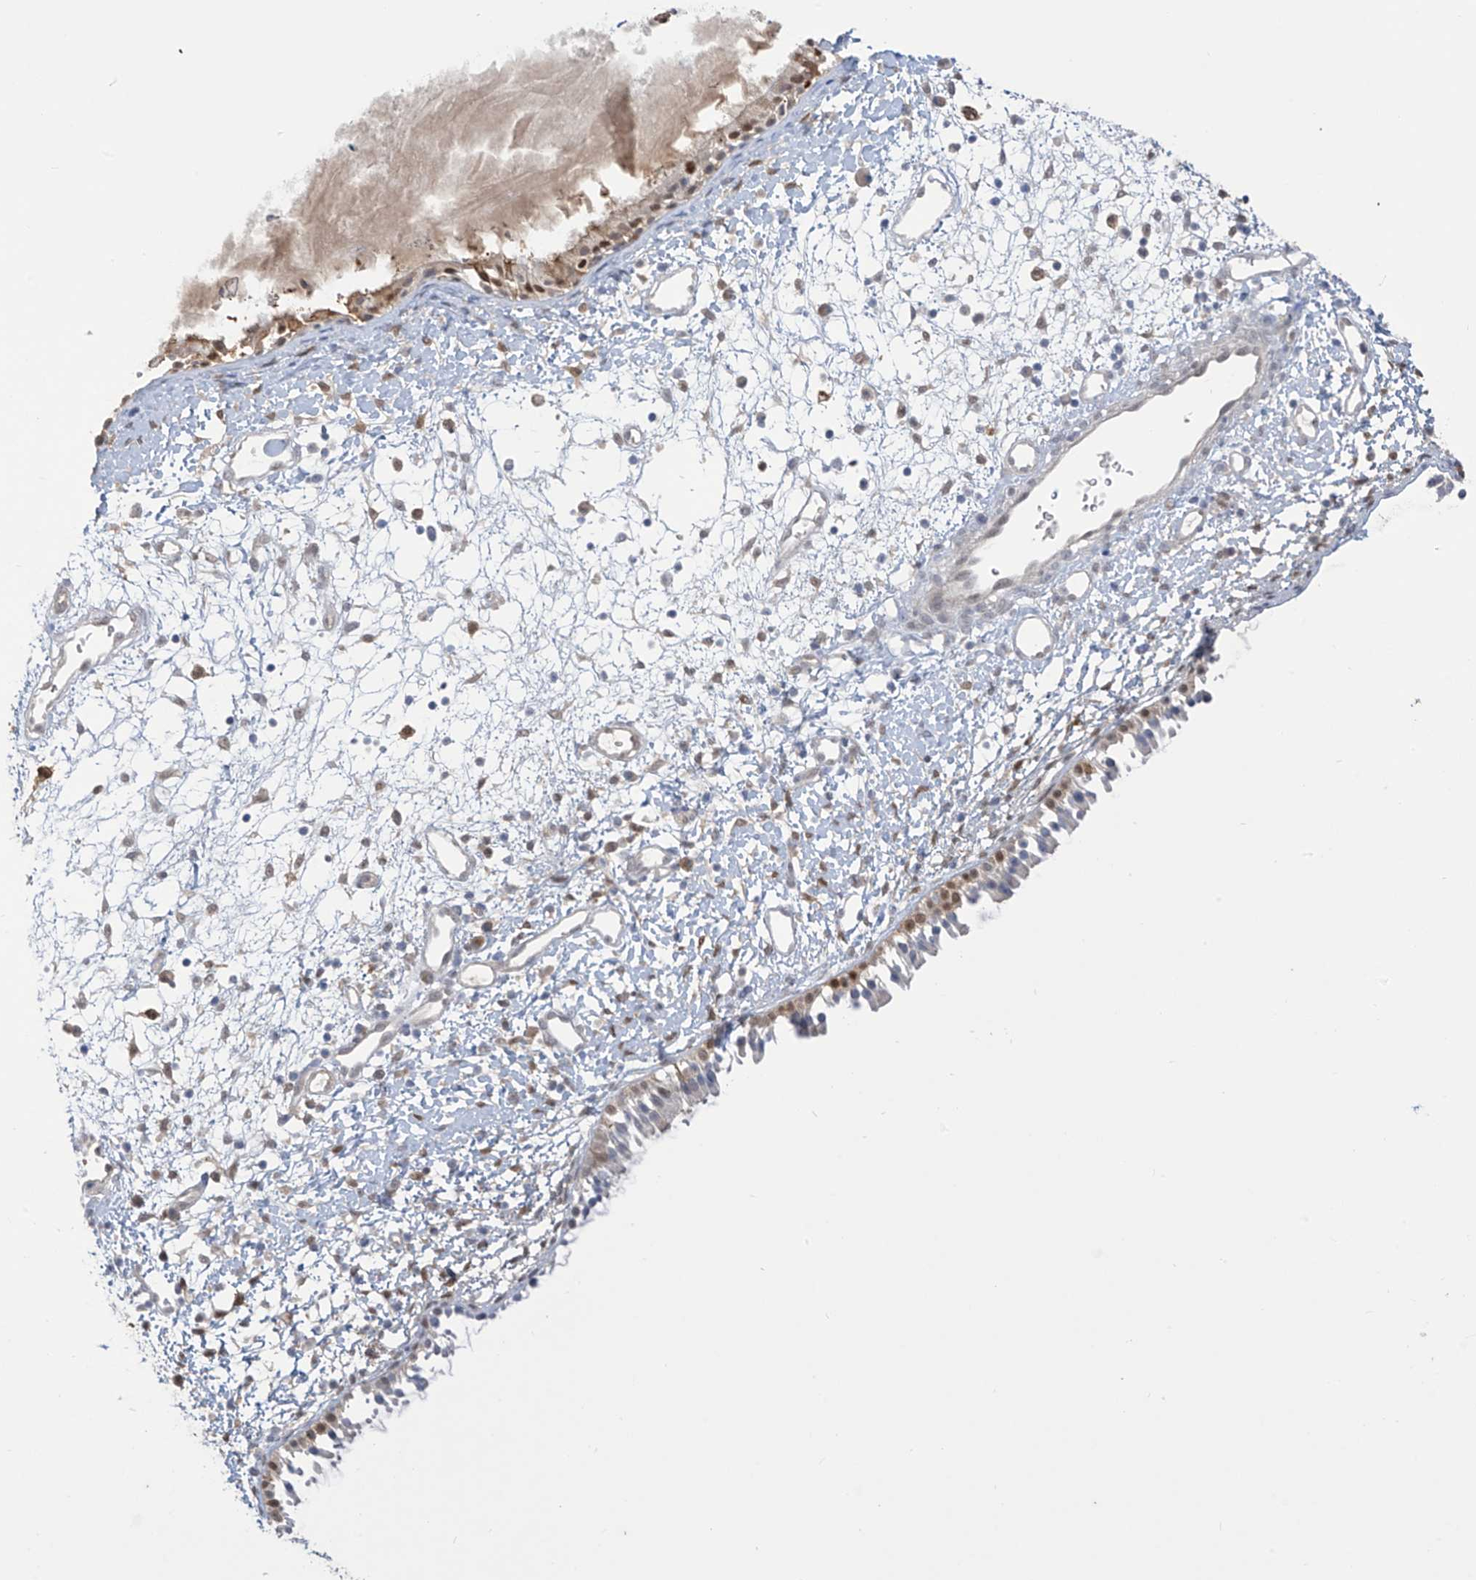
{"staining": {"intensity": "moderate", "quantity": "25%-75%", "location": "cytoplasmic/membranous,nuclear"}, "tissue": "nasopharynx", "cell_type": "Respiratory epithelial cells", "image_type": "normal", "snomed": [{"axis": "morphology", "description": "Normal tissue, NOS"}, {"axis": "topography", "description": "Nasopharynx"}], "caption": "The photomicrograph displays staining of benign nasopharynx, revealing moderate cytoplasmic/membranous,nuclear protein staining (brown color) within respiratory epithelial cells.", "gene": "IDH1", "patient": {"sex": "male", "age": 22}}